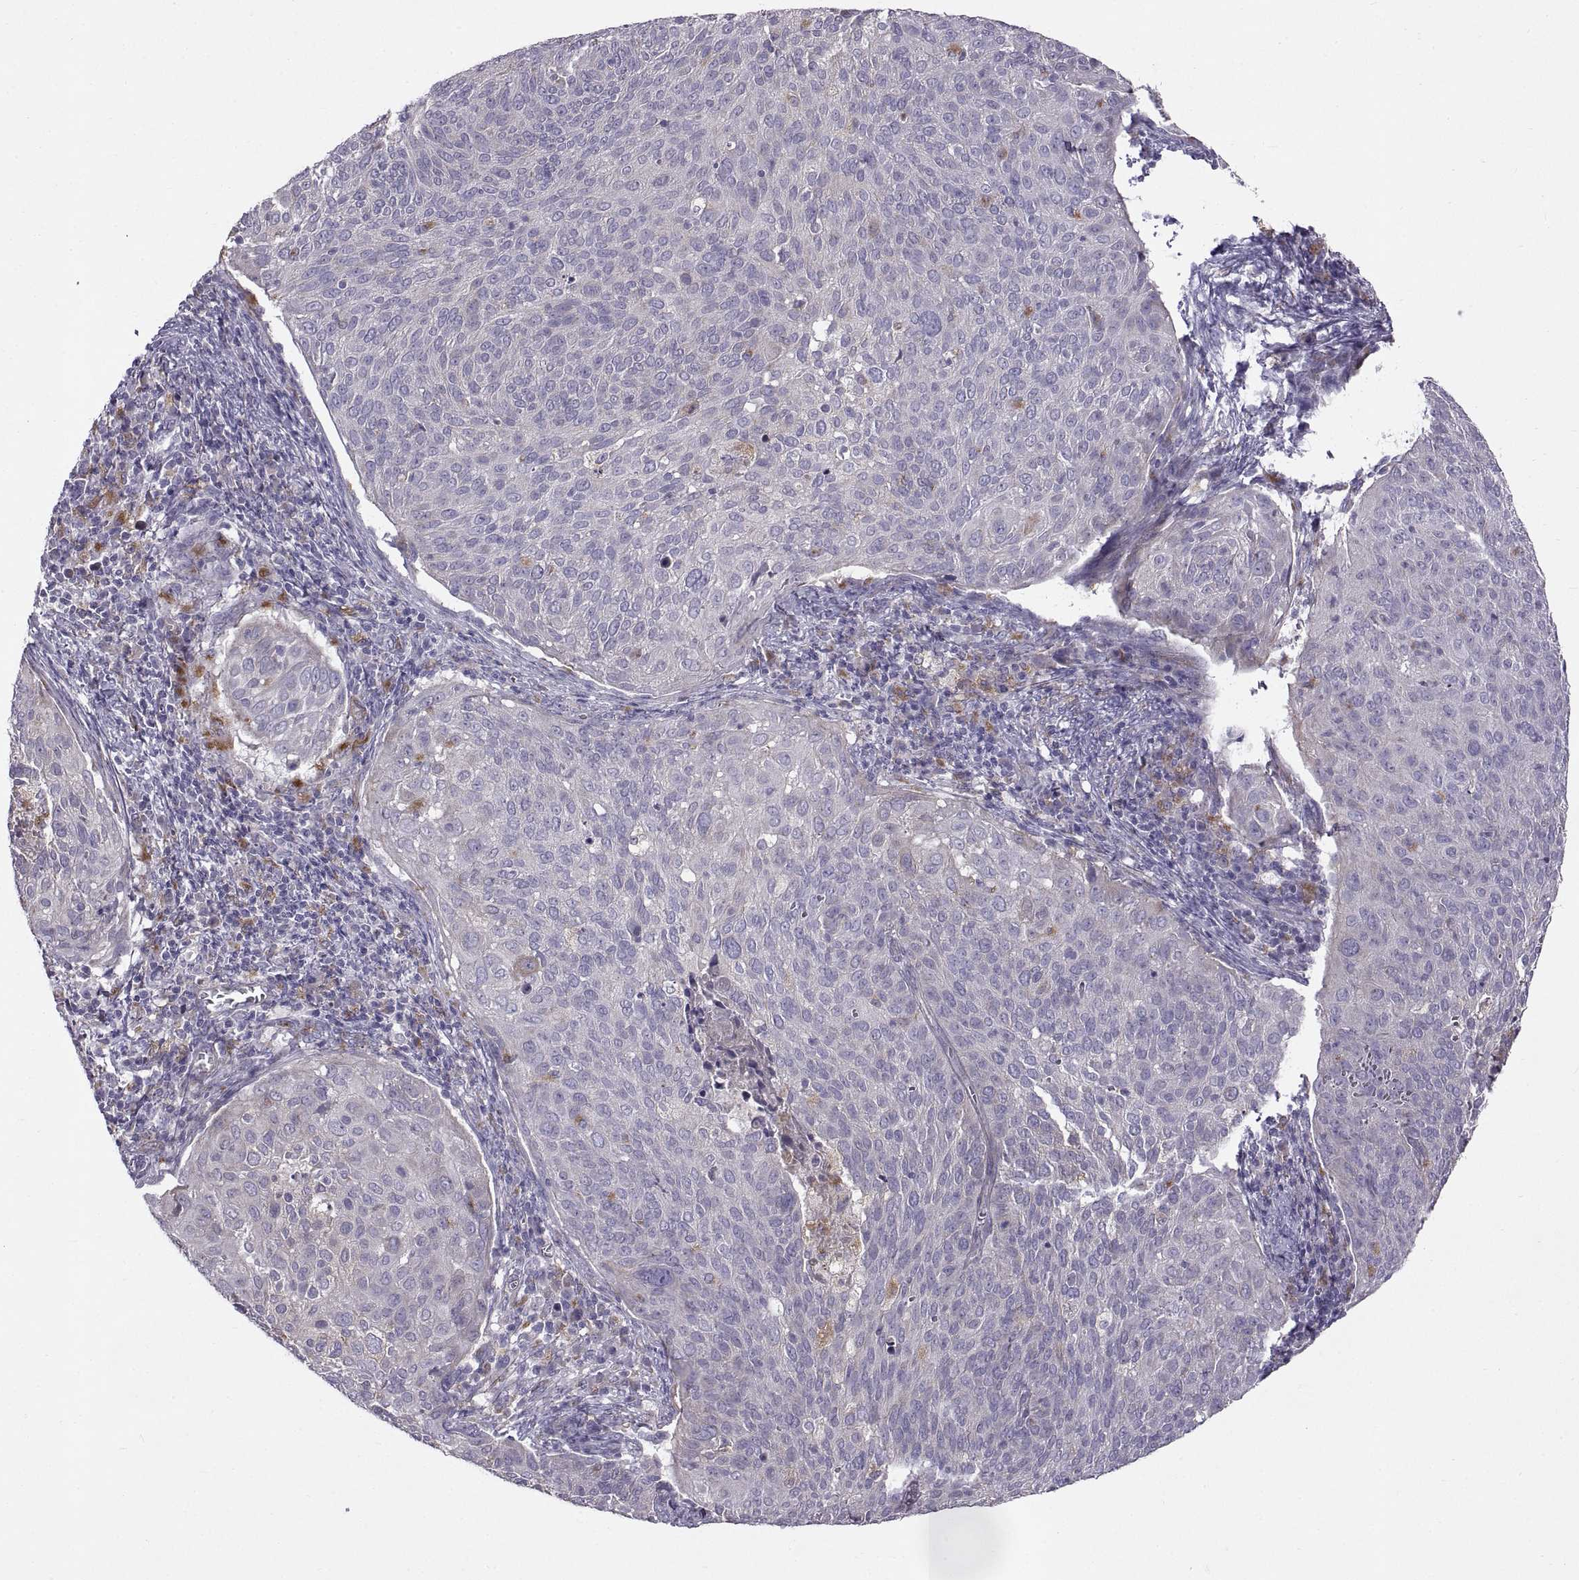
{"staining": {"intensity": "negative", "quantity": "none", "location": "none"}, "tissue": "cervical cancer", "cell_type": "Tumor cells", "image_type": "cancer", "snomed": [{"axis": "morphology", "description": "Squamous cell carcinoma, NOS"}, {"axis": "topography", "description": "Cervix"}], "caption": "Immunohistochemistry (IHC) micrograph of neoplastic tissue: cervical squamous cell carcinoma stained with DAB (3,3'-diaminobenzidine) shows no significant protein expression in tumor cells. (Brightfield microscopy of DAB immunohistochemistry (IHC) at high magnification).", "gene": "ARSL", "patient": {"sex": "female", "age": 39}}